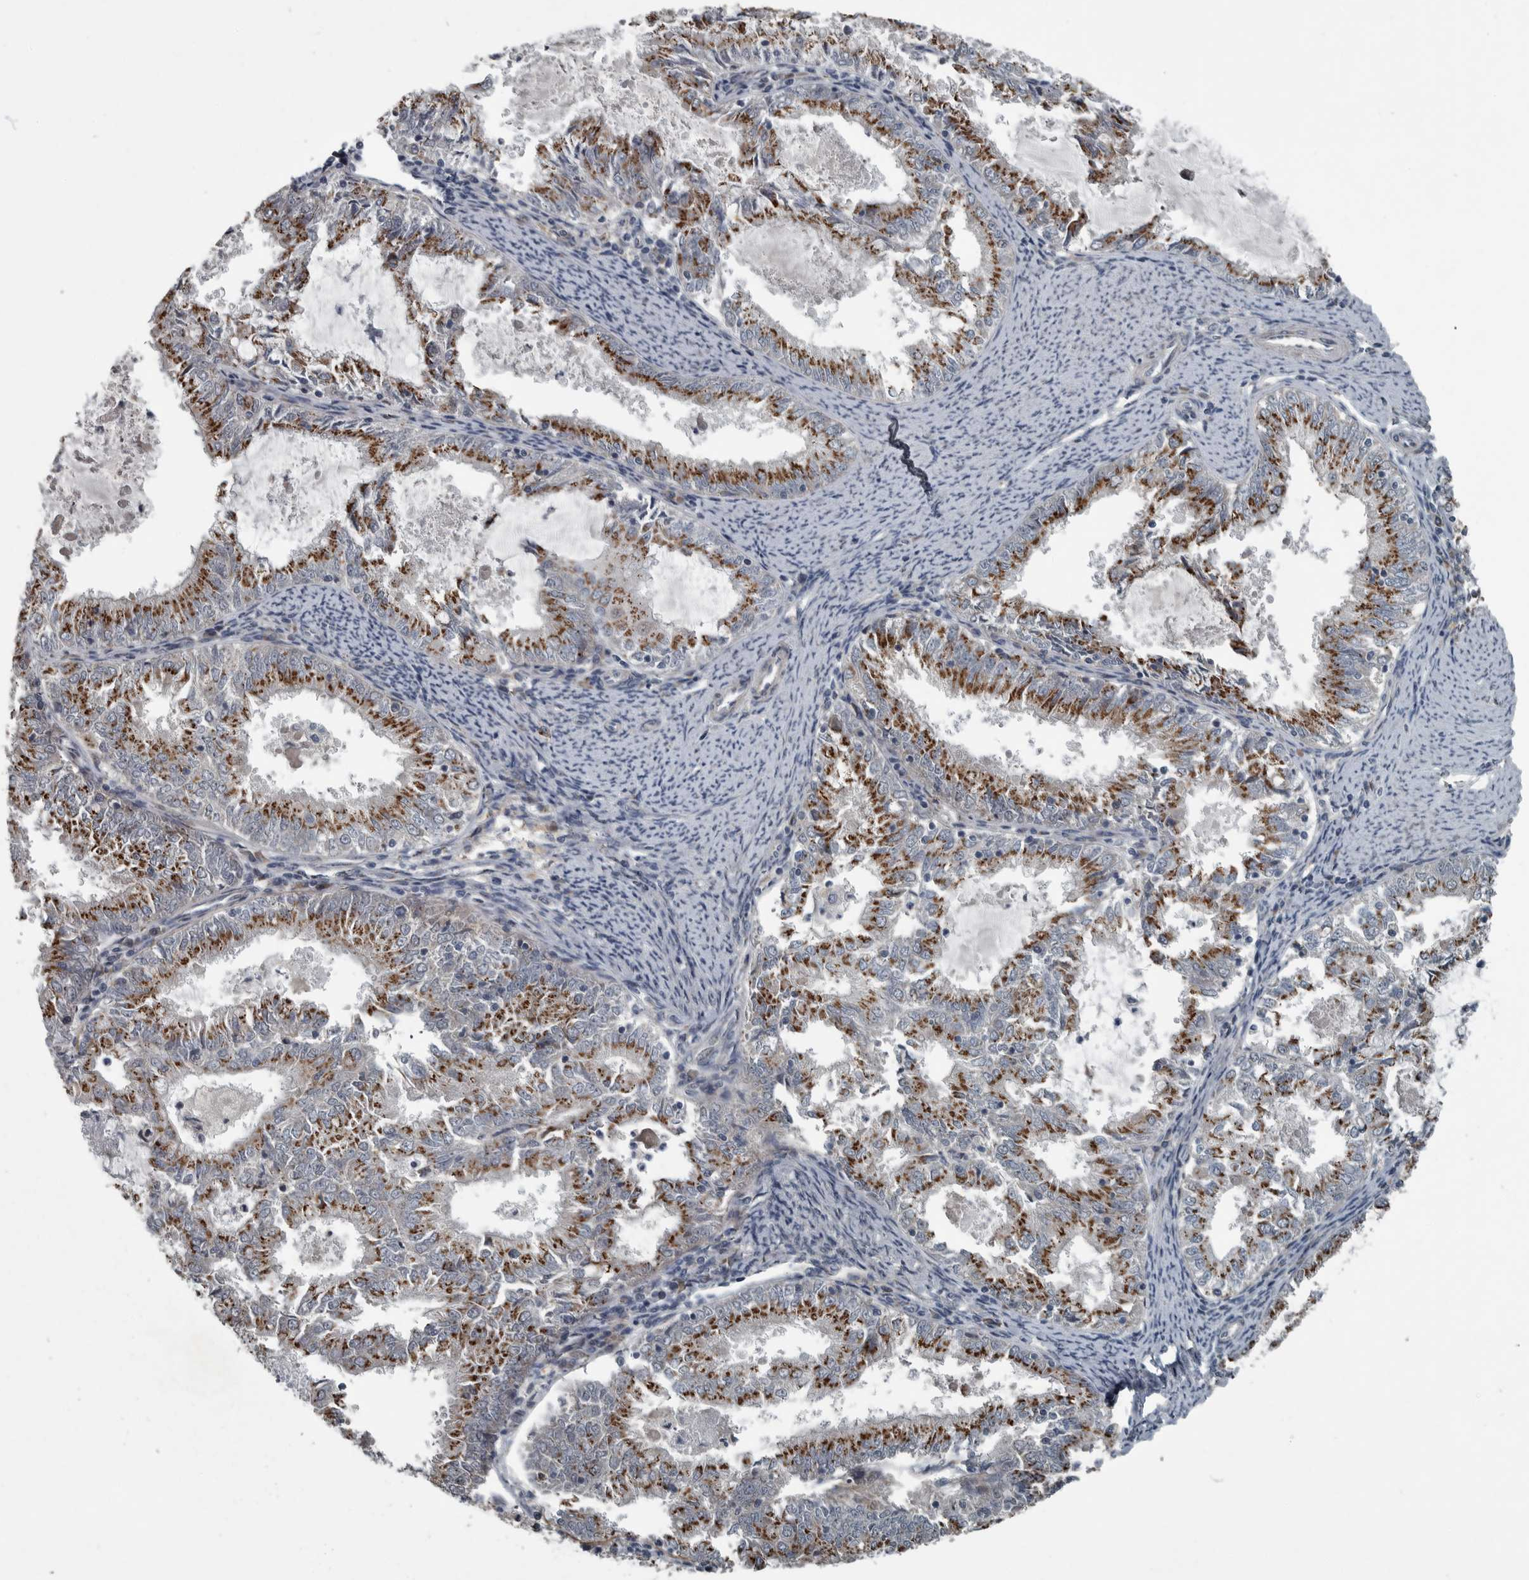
{"staining": {"intensity": "strong", "quantity": ">75%", "location": "cytoplasmic/membranous"}, "tissue": "endometrial cancer", "cell_type": "Tumor cells", "image_type": "cancer", "snomed": [{"axis": "morphology", "description": "Adenocarcinoma, NOS"}, {"axis": "topography", "description": "Endometrium"}], "caption": "Approximately >75% of tumor cells in endometrial cancer show strong cytoplasmic/membranous protein positivity as visualized by brown immunohistochemical staining.", "gene": "ZNF345", "patient": {"sex": "female", "age": 57}}